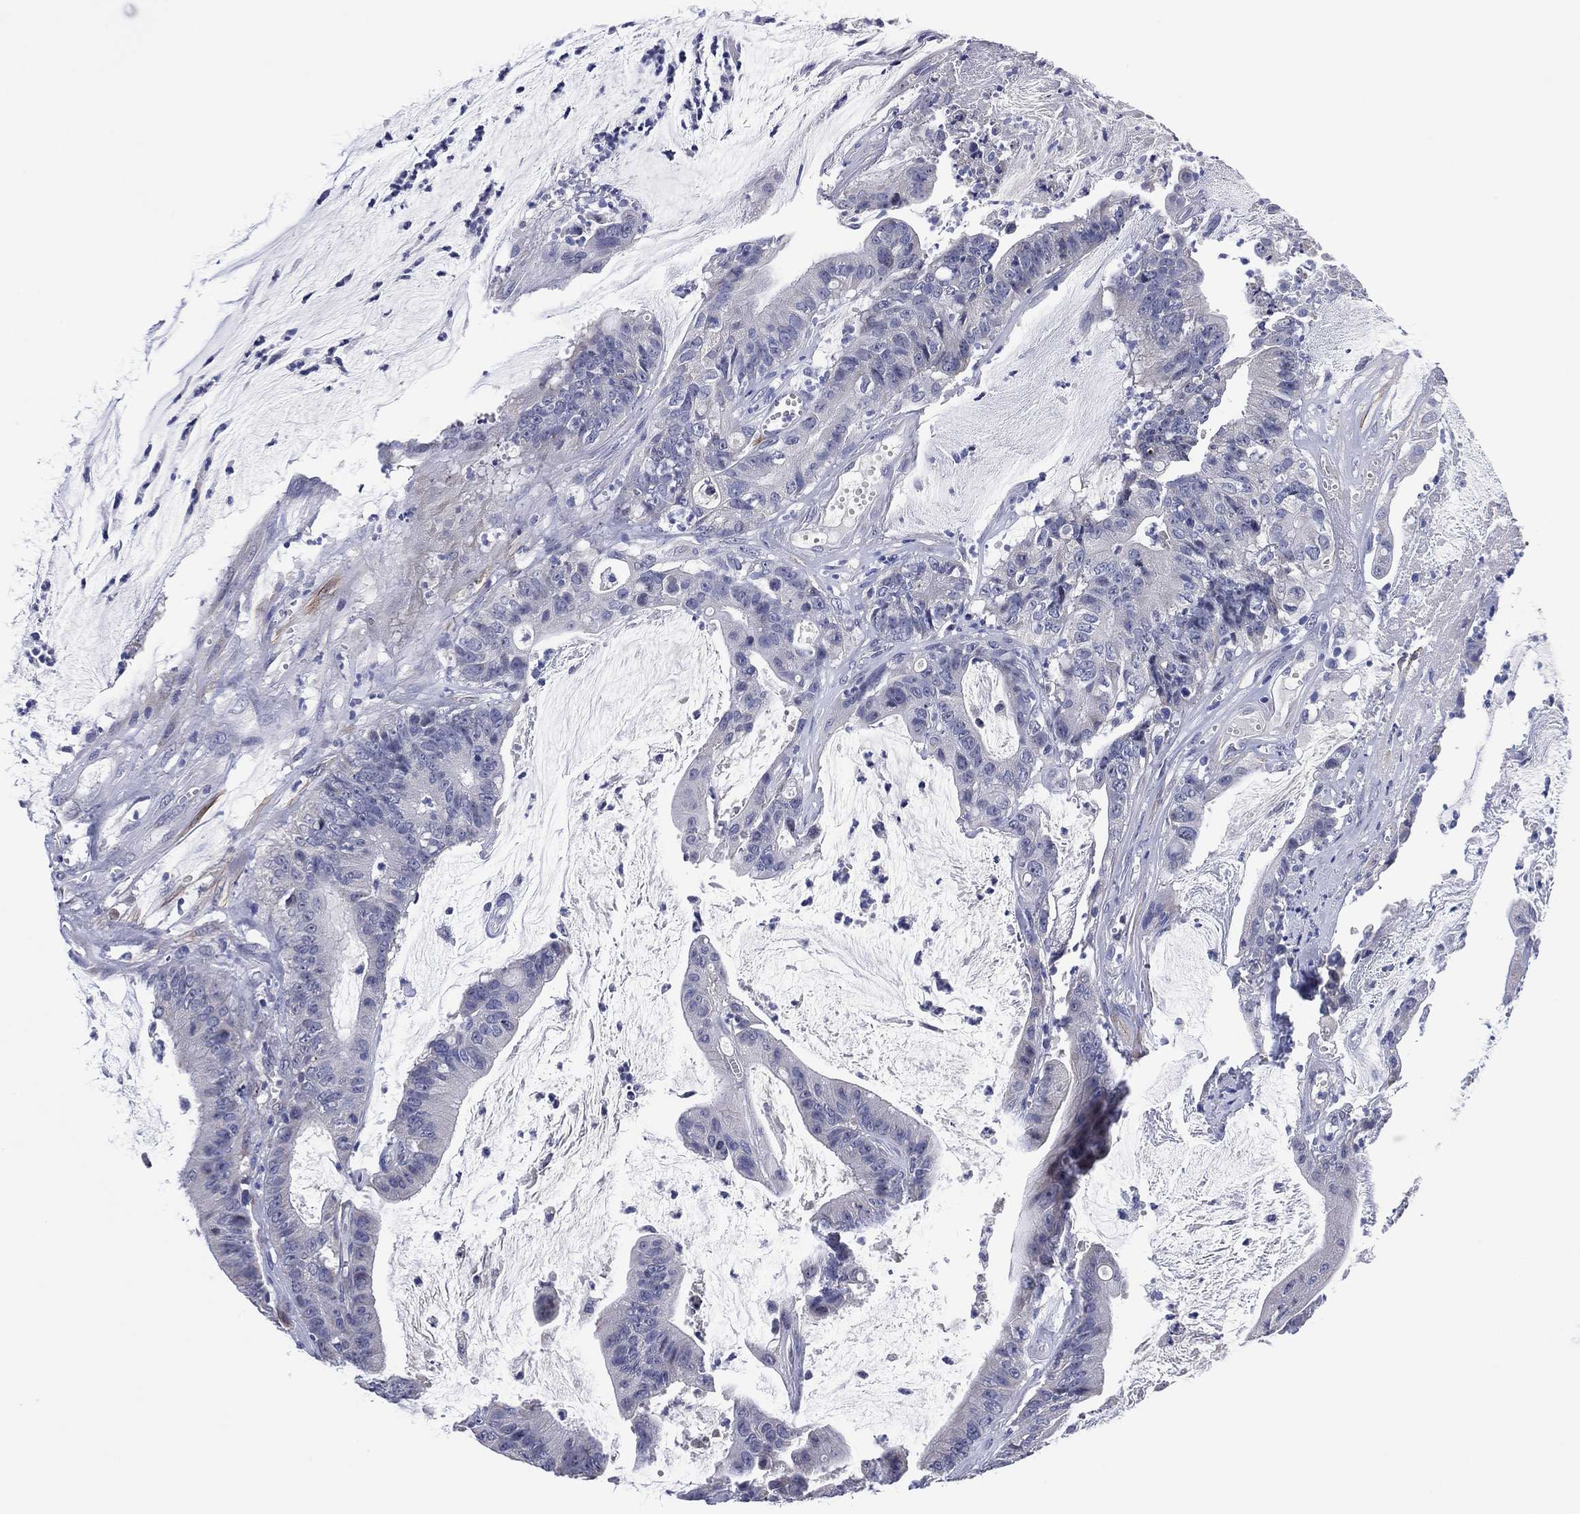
{"staining": {"intensity": "negative", "quantity": "none", "location": "none"}, "tissue": "colorectal cancer", "cell_type": "Tumor cells", "image_type": "cancer", "snomed": [{"axis": "morphology", "description": "Adenocarcinoma, NOS"}, {"axis": "topography", "description": "Colon"}], "caption": "High power microscopy image of an immunohistochemistry photomicrograph of colorectal adenocarcinoma, revealing no significant positivity in tumor cells.", "gene": "CLIP3", "patient": {"sex": "female", "age": 69}}